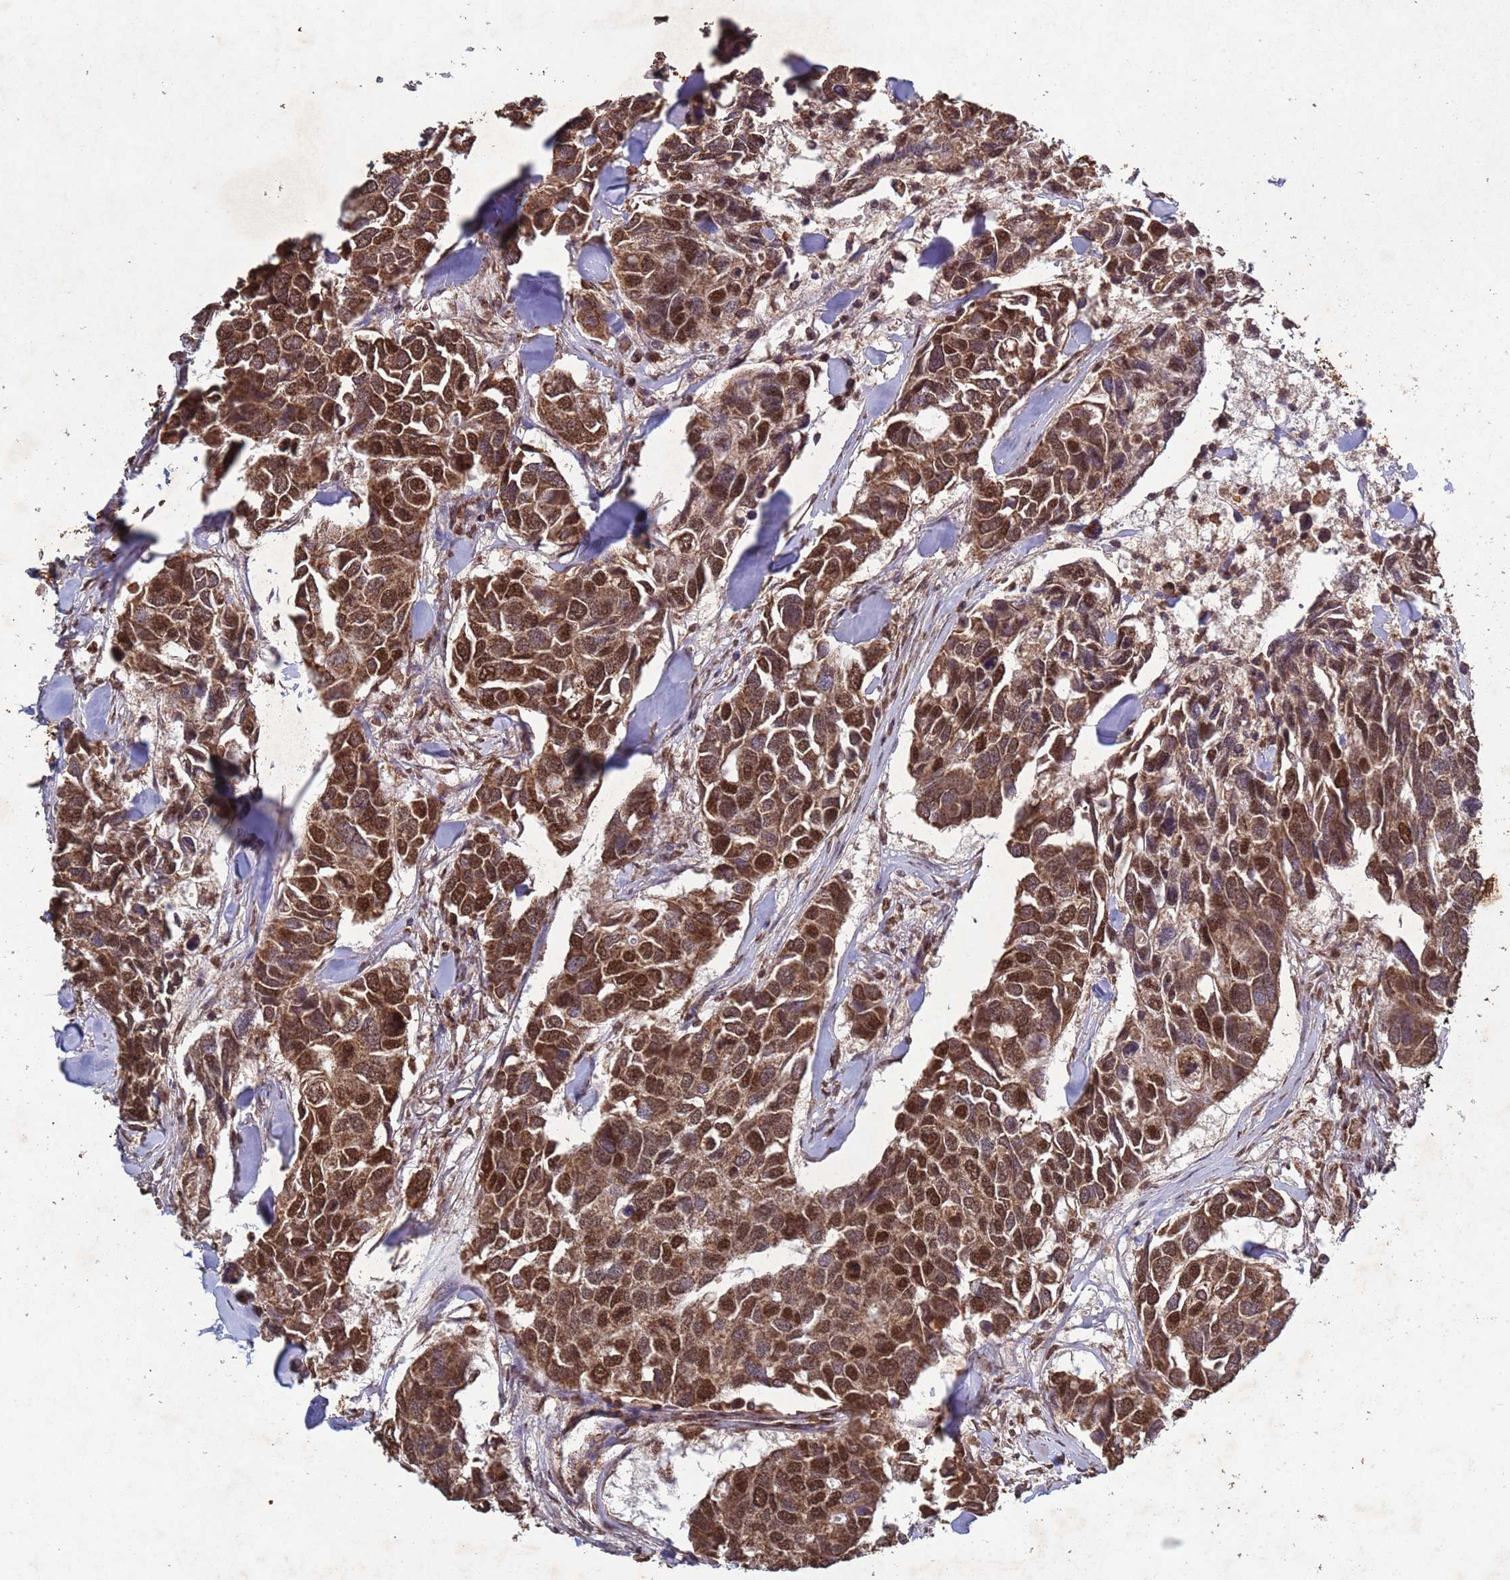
{"staining": {"intensity": "strong", "quantity": ">75%", "location": "cytoplasmic/membranous,nuclear"}, "tissue": "breast cancer", "cell_type": "Tumor cells", "image_type": "cancer", "snomed": [{"axis": "morphology", "description": "Duct carcinoma"}, {"axis": "topography", "description": "Breast"}], "caption": "This histopathology image exhibits immunohistochemistry staining of human breast infiltrating ductal carcinoma, with high strong cytoplasmic/membranous and nuclear staining in about >75% of tumor cells.", "gene": "HDAC10", "patient": {"sex": "female", "age": 83}}